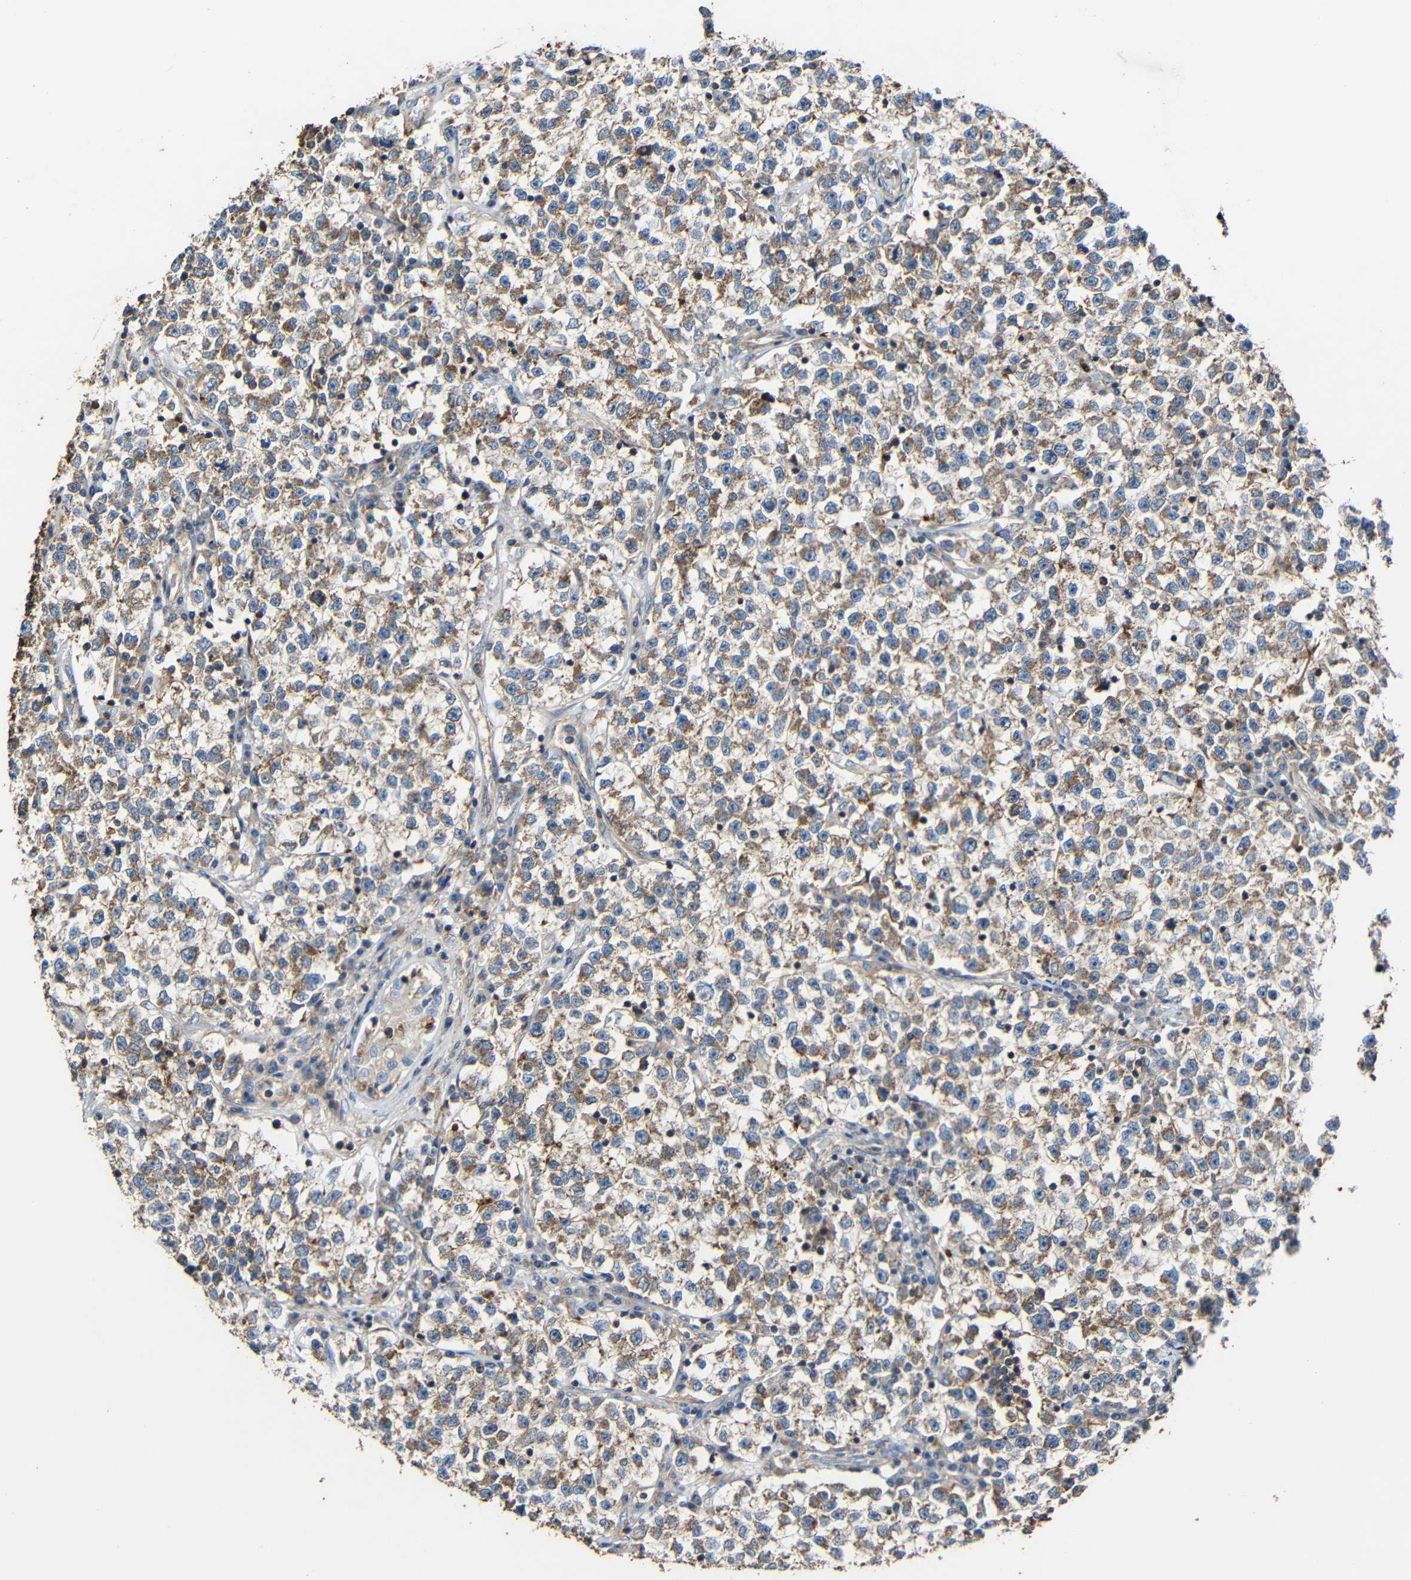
{"staining": {"intensity": "moderate", "quantity": ">75%", "location": "cytoplasmic/membranous"}, "tissue": "testis cancer", "cell_type": "Tumor cells", "image_type": "cancer", "snomed": [{"axis": "morphology", "description": "Seminoma, NOS"}, {"axis": "topography", "description": "Testis"}], "caption": "A brown stain highlights moderate cytoplasmic/membranous positivity of a protein in human testis cancer tumor cells.", "gene": "RHOT2", "patient": {"sex": "male", "age": 22}}